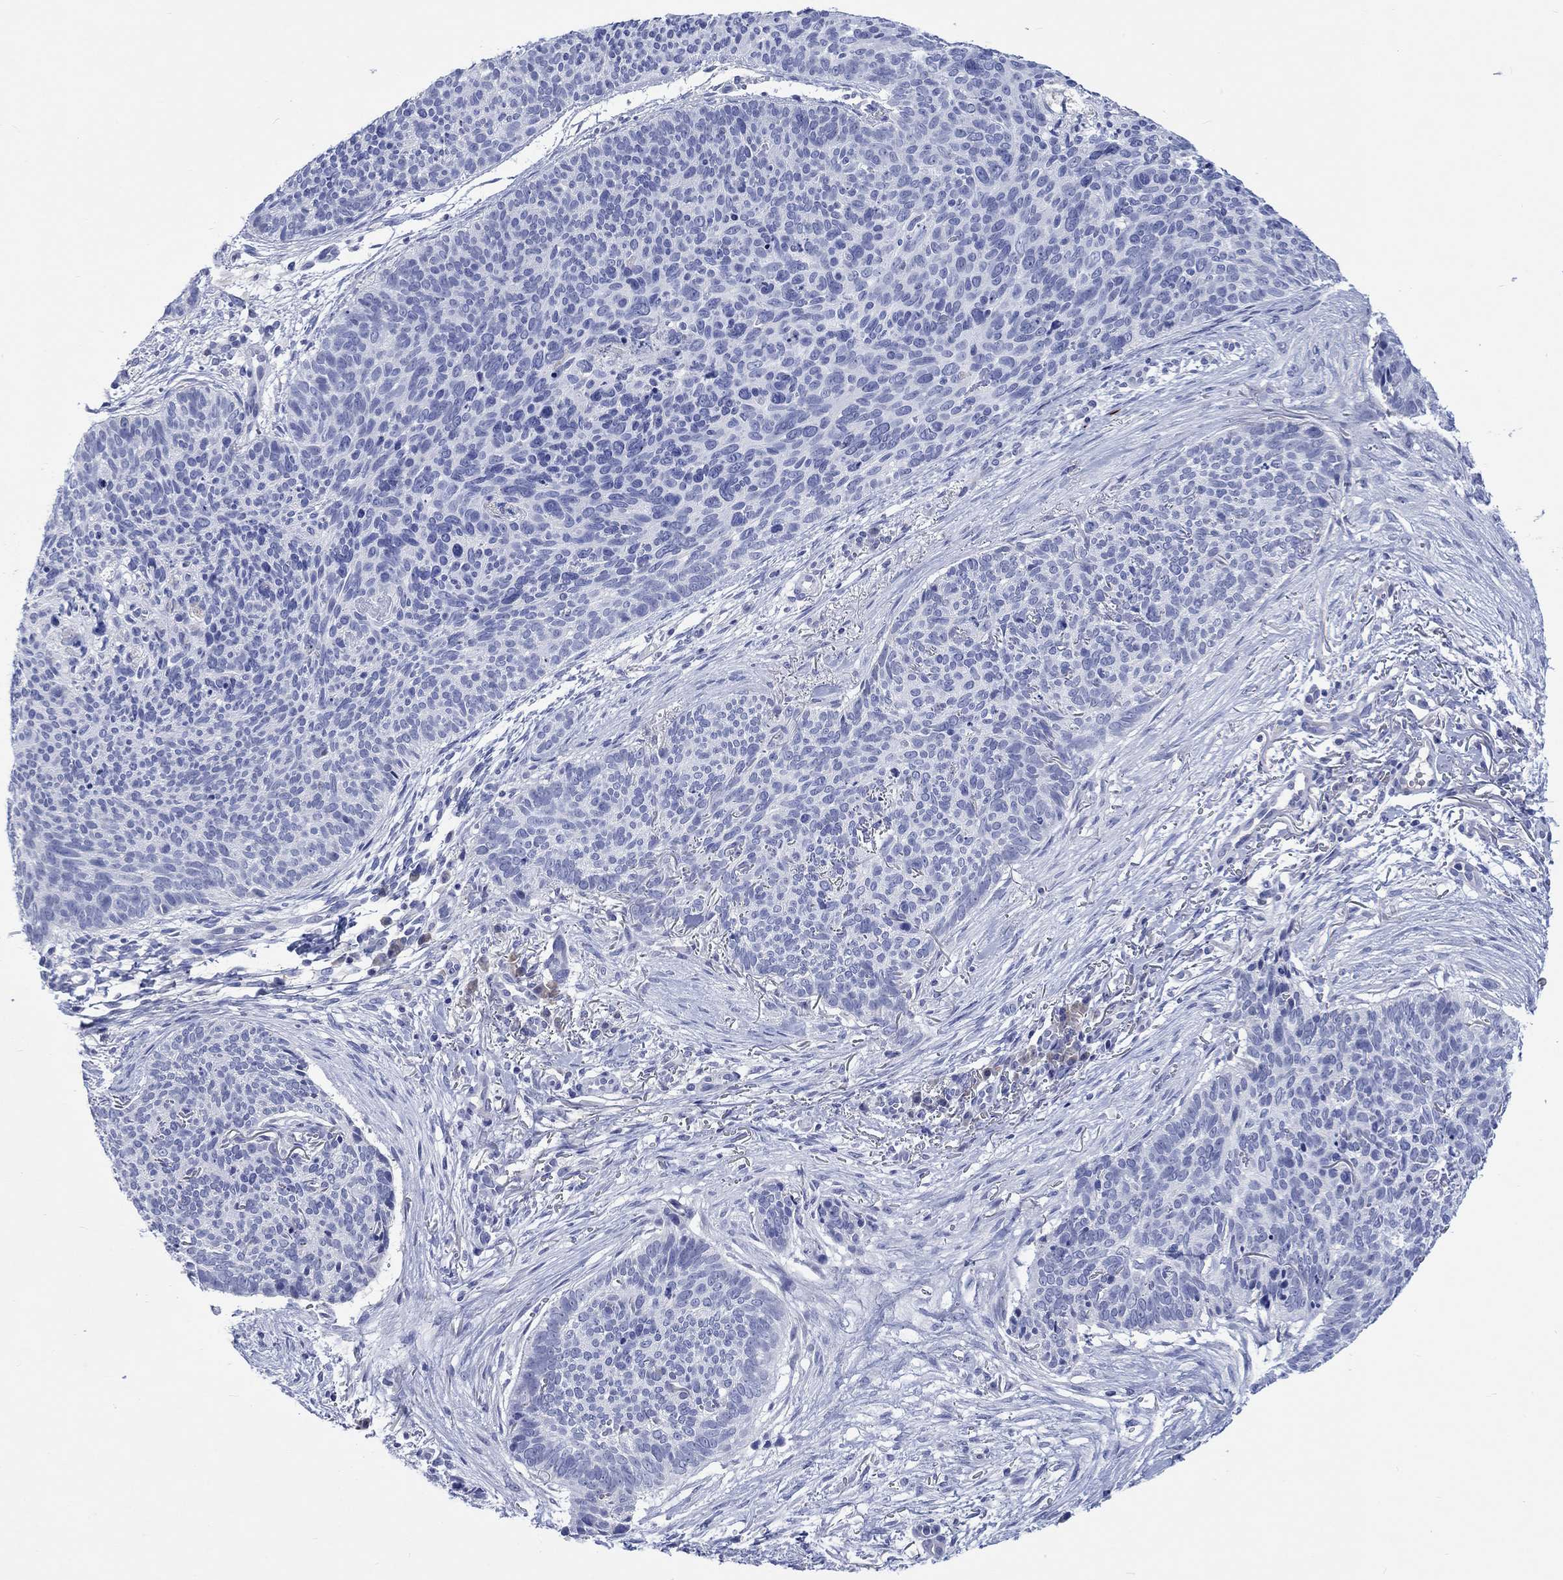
{"staining": {"intensity": "negative", "quantity": "none", "location": "none"}, "tissue": "skin cancer", "cell_type": "Tumor cells", "image_type": "cancer", "snomed": [{"axis": "morphology", "description": "Basal cell carcinoma"}, {"axis": "topography", "description": "Skin"}], "caption": "Tumor cells are negative for protein expression in human basal cell carcinoma (skin).", "gene": "CACNG3", "patient": {"sex": "male", "age": 64}}